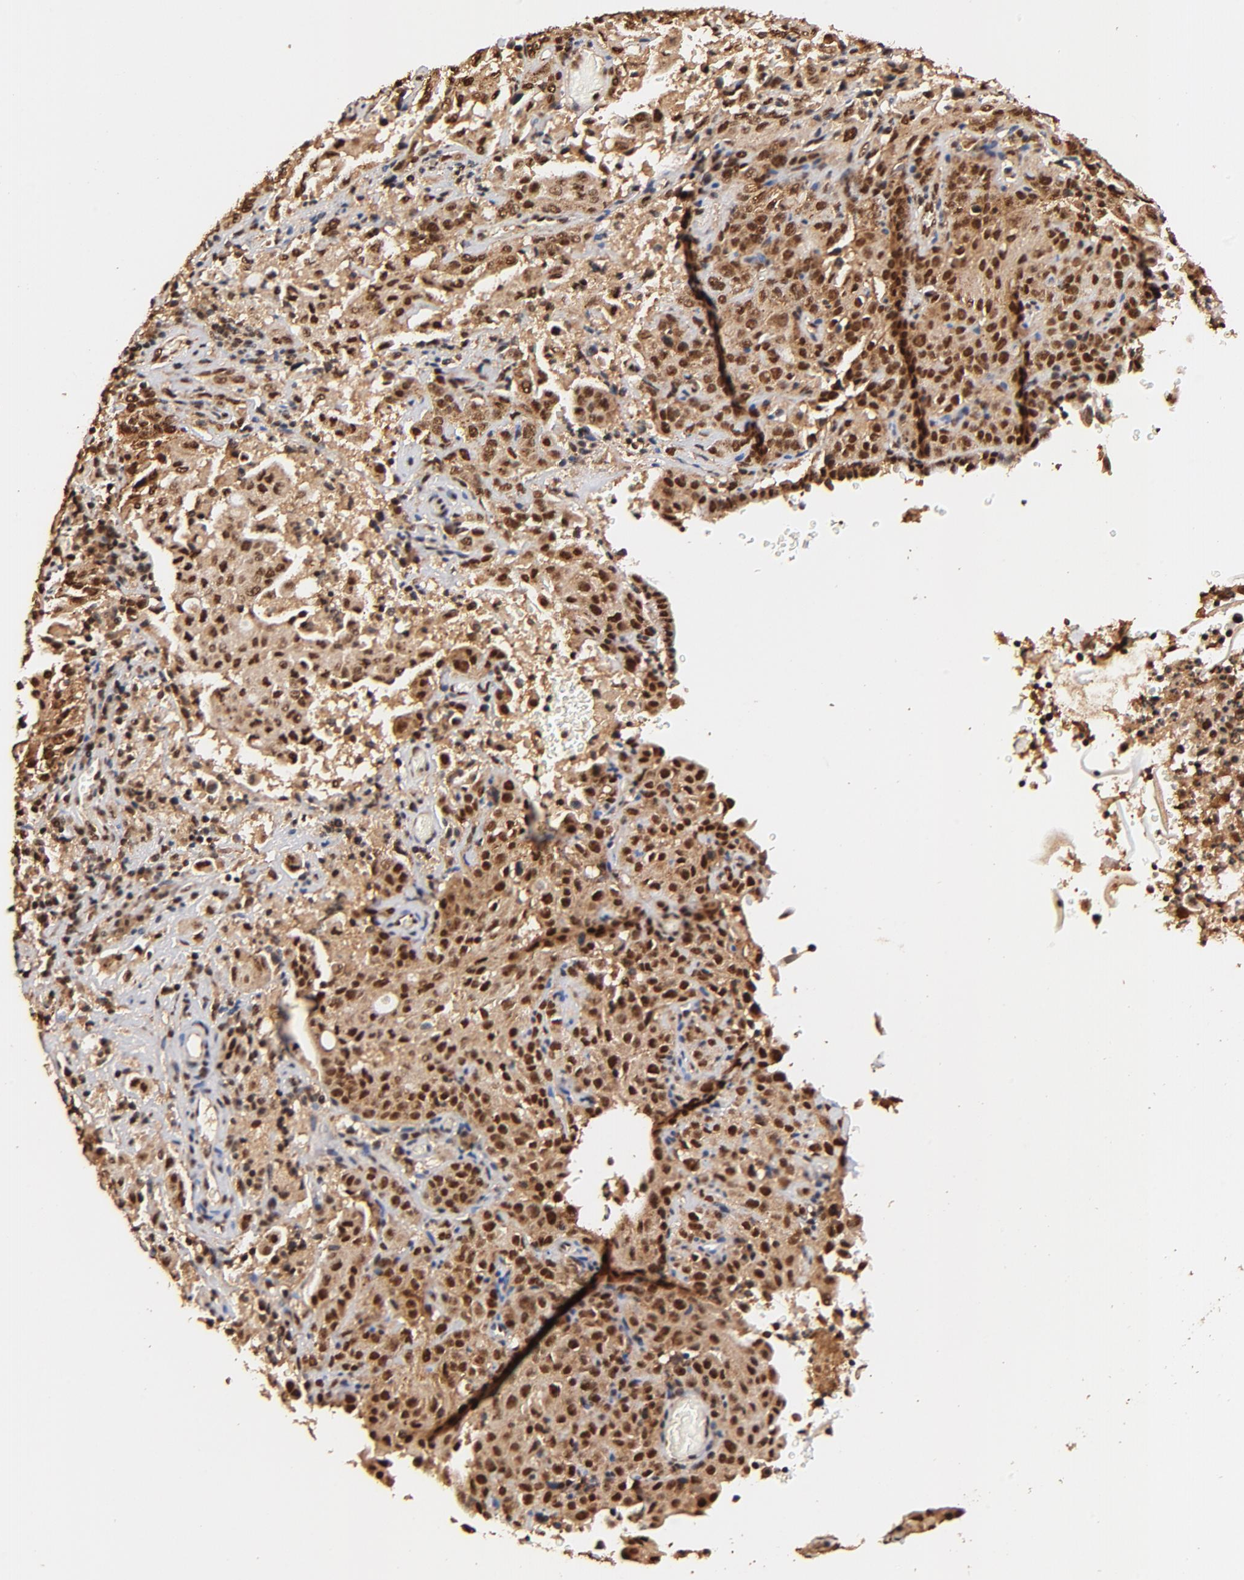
{"staining": {"intensity": "strong", "quantity": ">75%", "location": "cytoplasmic/membranous,nuclear"}, "tissue": "cervical cancer", "cell_type": "Tumor cells", "image_type": "cancer", "snomed": [{"axis": "morphology", "description": "Squamous cell carcinoma, NOS"}, {"axis": "topography", "description": "Cervix"}], "caption": "Immunohistochemical staining of cervical cancer (squamous cell carcinoma) reveals high levels of strong cytoplasmic/membranous and nuclear protein staining in about >75% of tumor cells.", "gene": "MED12", "patient": {"sex": "female", "age": 41}}